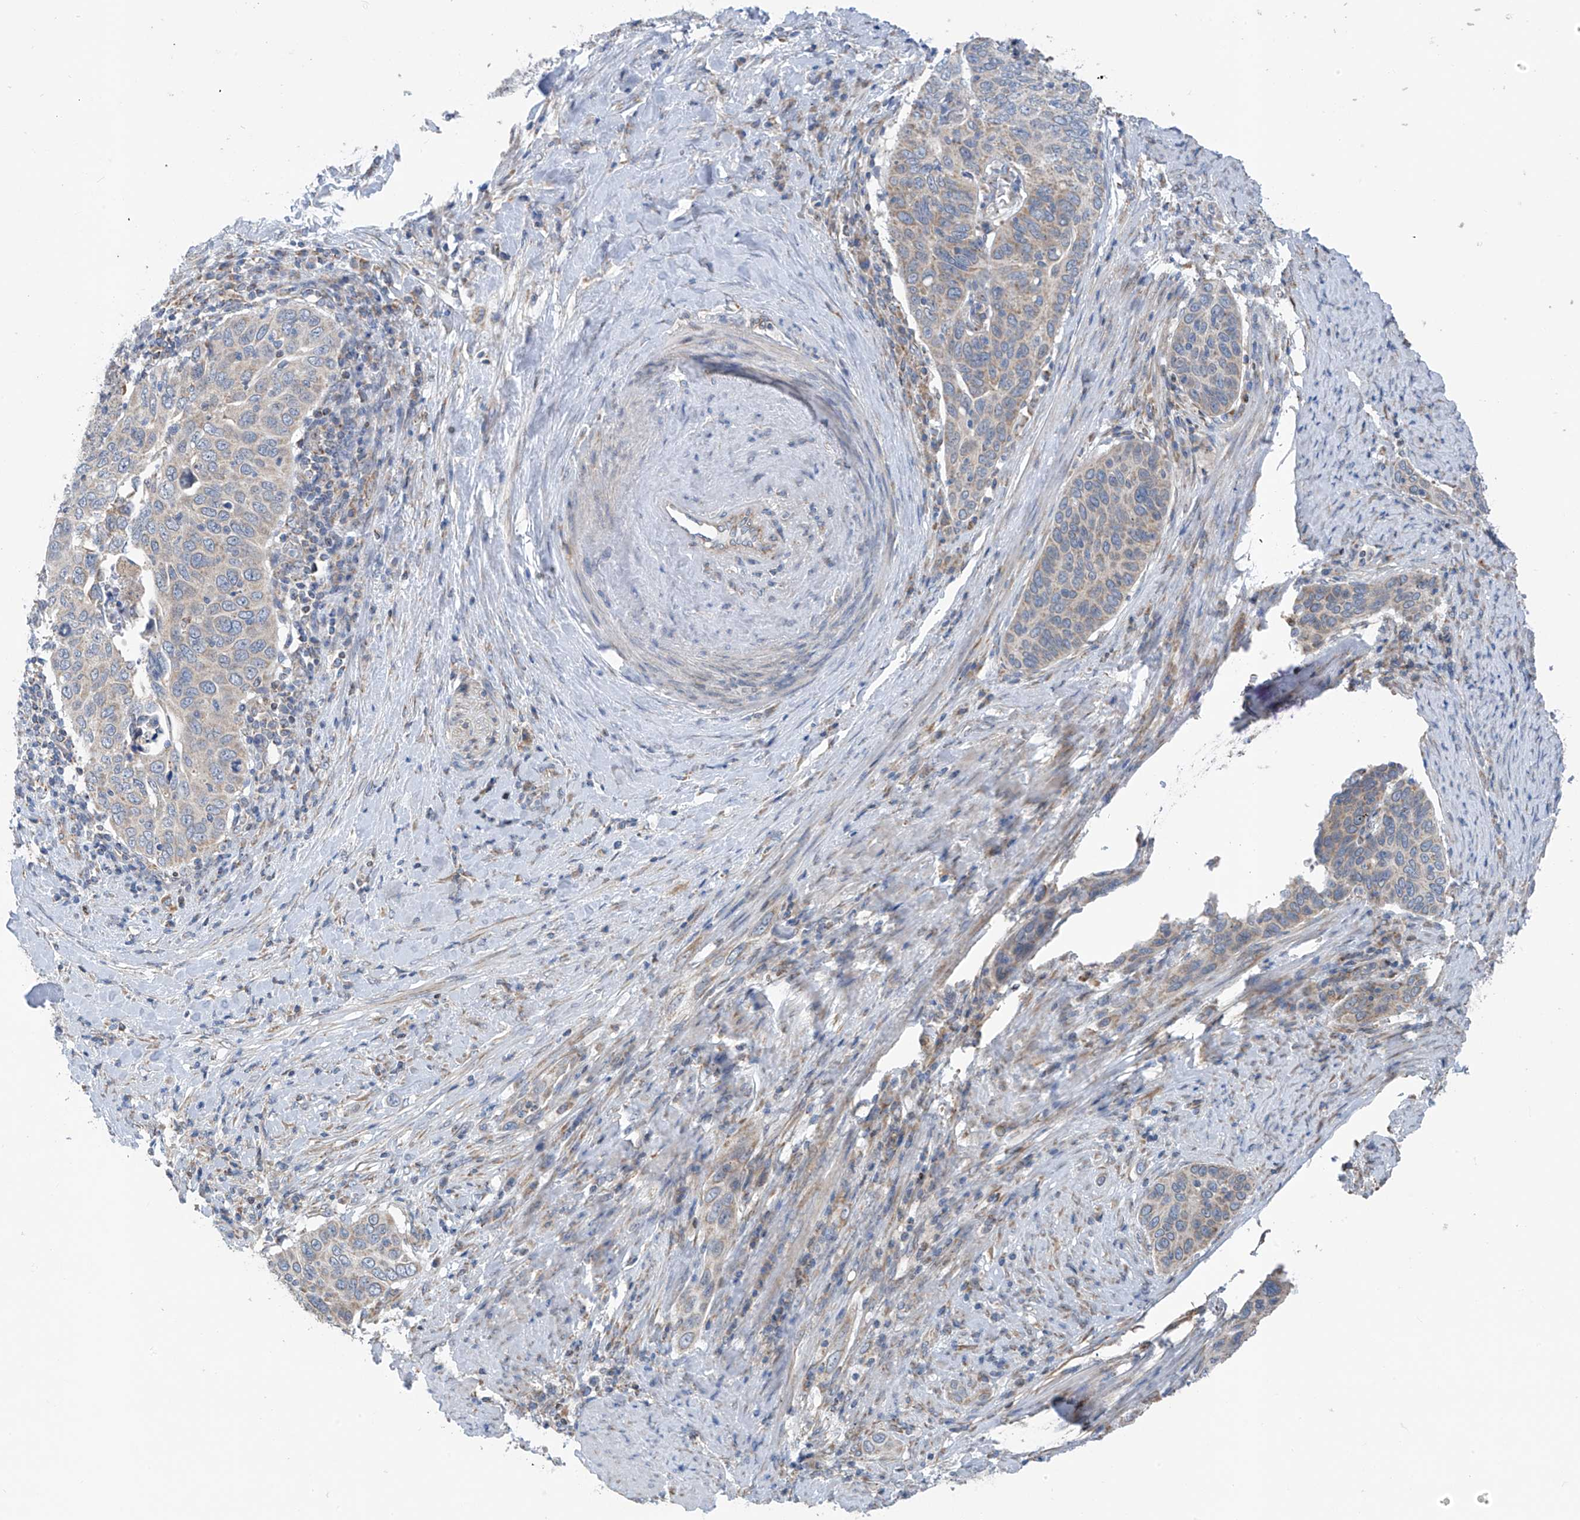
{"staining": {"intensity": "weak", "quantity": "<25%", "location": "cytoplasmic/membranous"}, "tissue": "cervical cancer", "cell_type": "Tumor cells", "image_type": "cancer", "snomed": [{"axis": "morphology", "description": "Squamous cell carcinoma, NOS"}, {"axis": "topography", "description": "Cervix"}], "caption": "The micrograph exhibits no significant positivity in tumor cells of cervical squamous cell carcinoma.", "gene": "EOMES", "patient": {"sex": "female", "age": 60}}